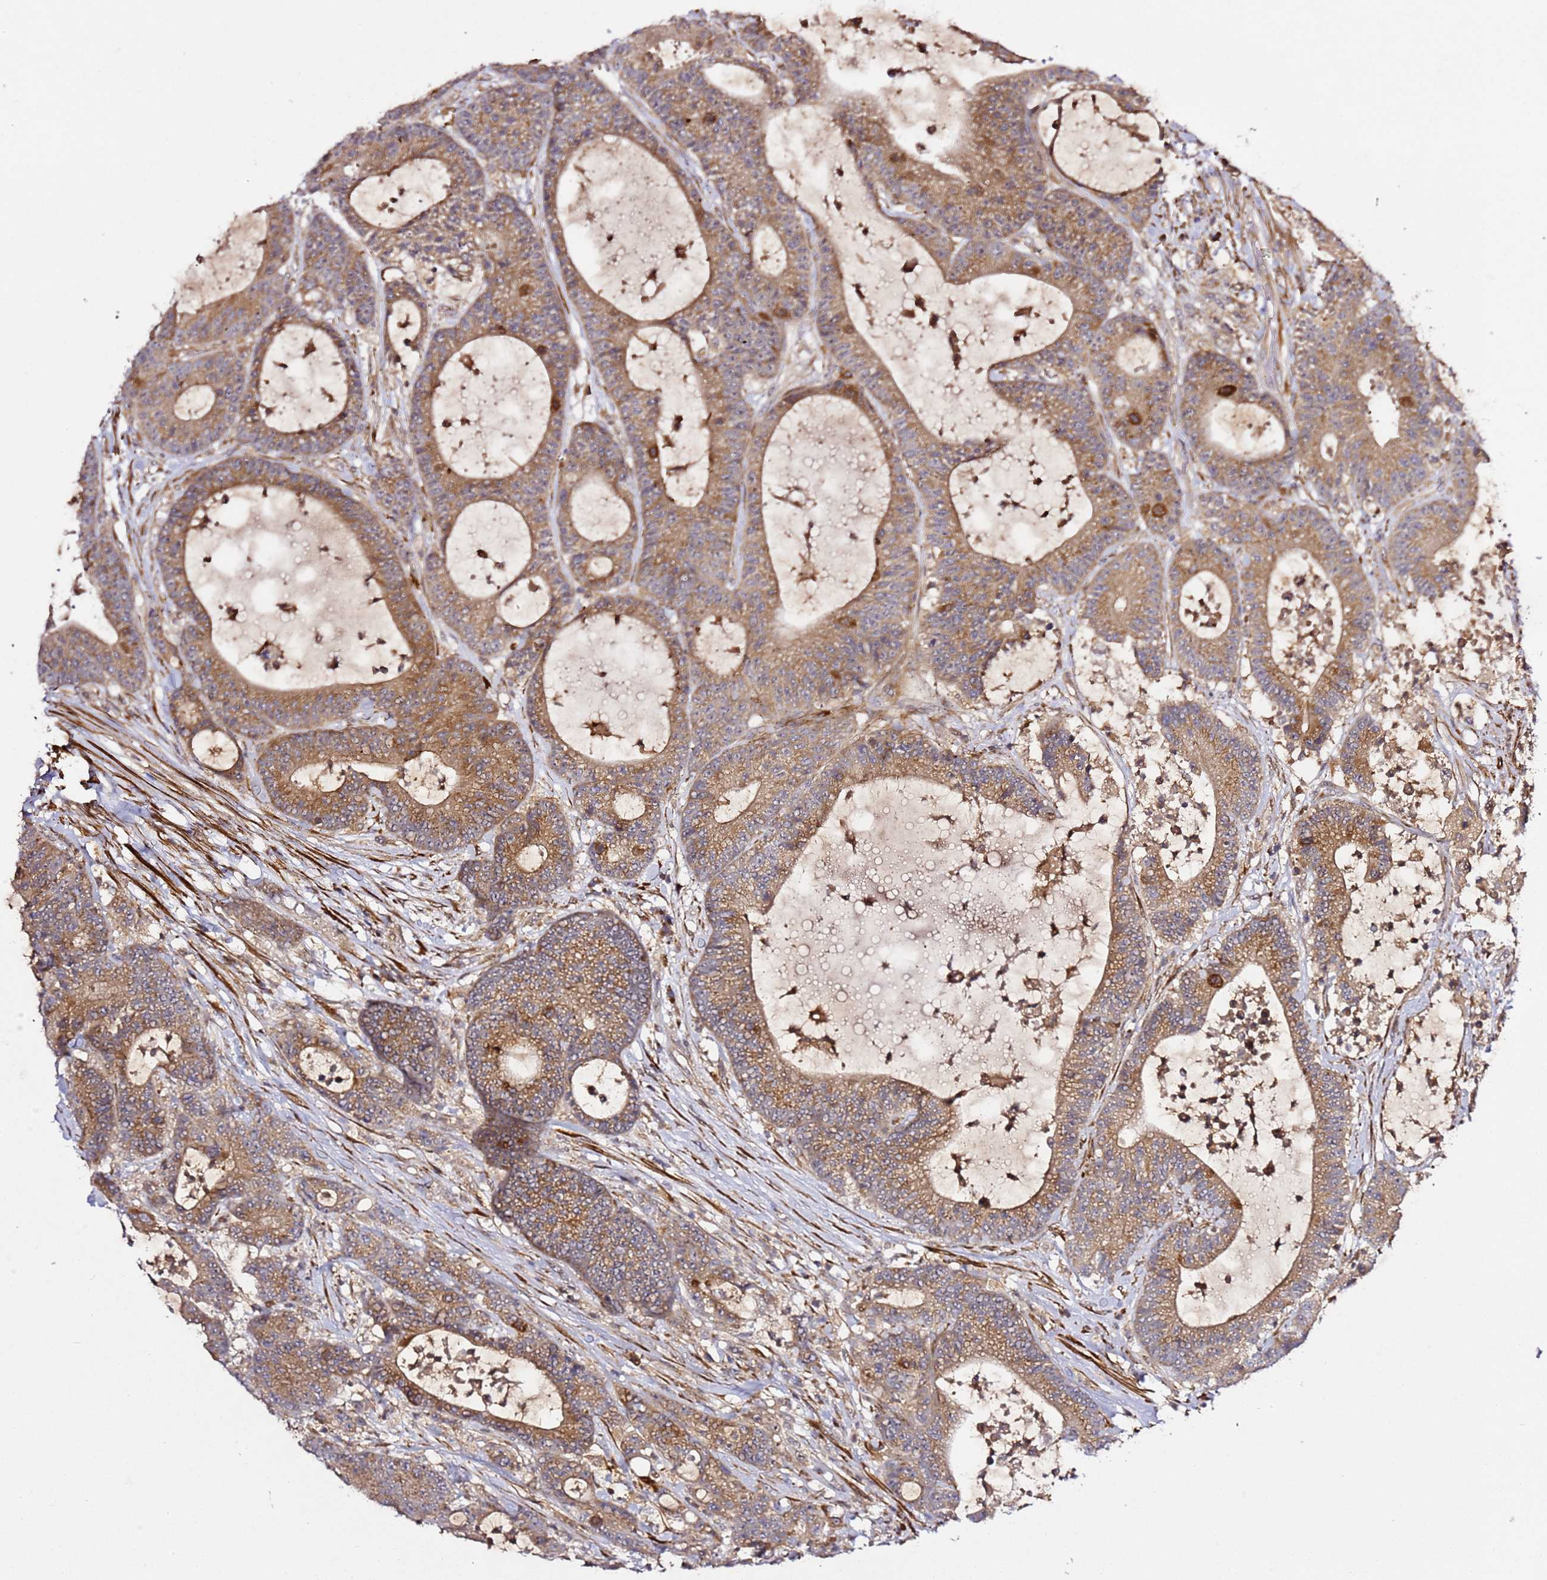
{"staining": {"intensity": "moderate", "quantity": ">75%", "location": "cytoplasmic/membranous"}, "tissue": "colorectal cancer", "cell_type": "Tumor cells", "image_type": "cancer", "snomed": [{"axis": "morphology", "description": "Adenocarcinoma, NOS"}, {"axis": "topography", "description": "Colon"}], "caption": "The photomicrograph shows immunohistochemical staining of colorectal cancer. There is moderate cytoplasmic/membranous staining is present in approximately >75% of tumor cells. (DAB = brown stain, brightfield microscopy at high magnification).", "gene": "PVRIG", "patient": {"sex": "female", "age": 84}}